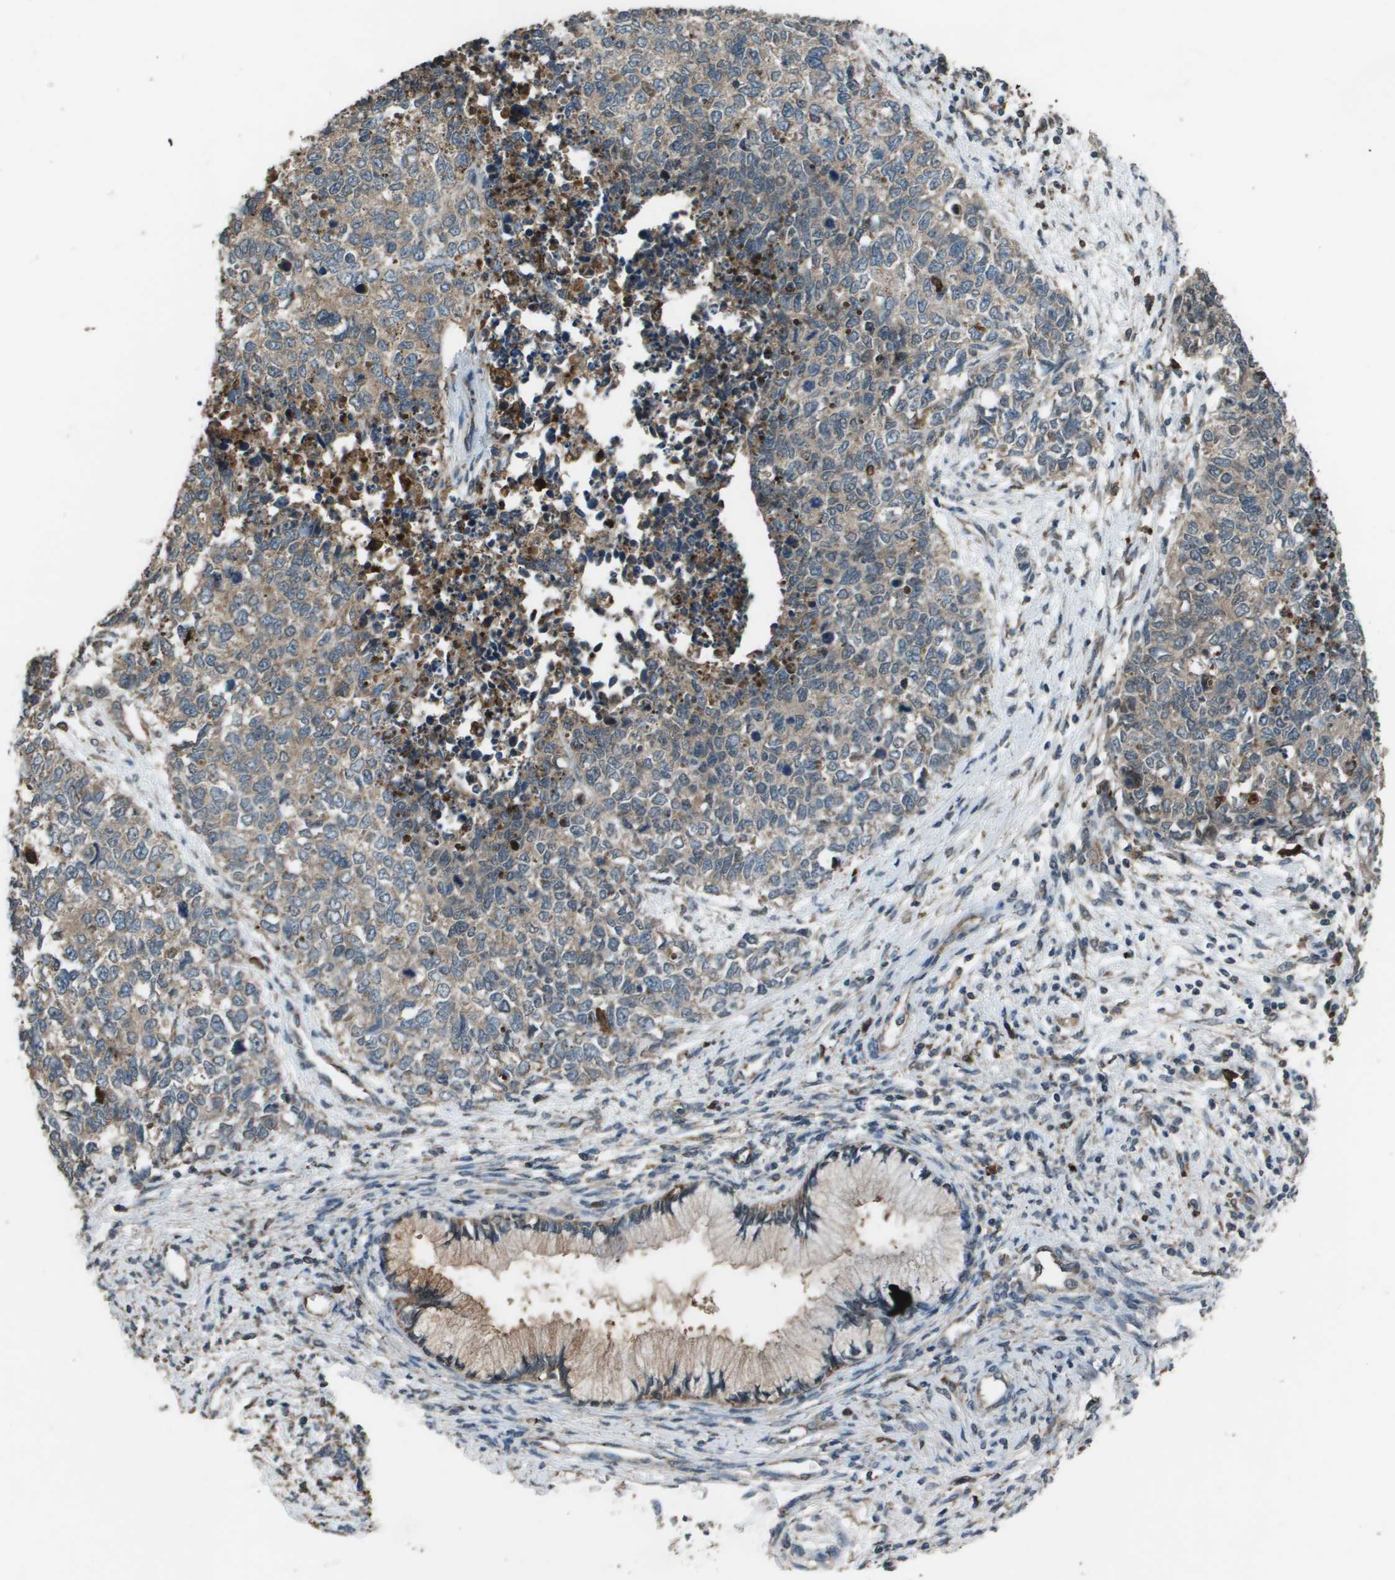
{"staining": {"intensity": "weak", "quantity": "<25%", "location": "cytoplasmic/membranous"}, "tissue": "cervical cancer", "cell_type": "Tumor cells", "image_type": "cancer", "snomed": [{"axis": "morphology", "description": "Squamous cell carcinoma, NOS"}, {"axis": "topography", "description": "Cervix"}], "caption": "Tumor cells show no significant protein expression in cervical squamous cell carcinoma.", "gene": "GOSR2", "patient": {"sex": "female", "age": 63}}